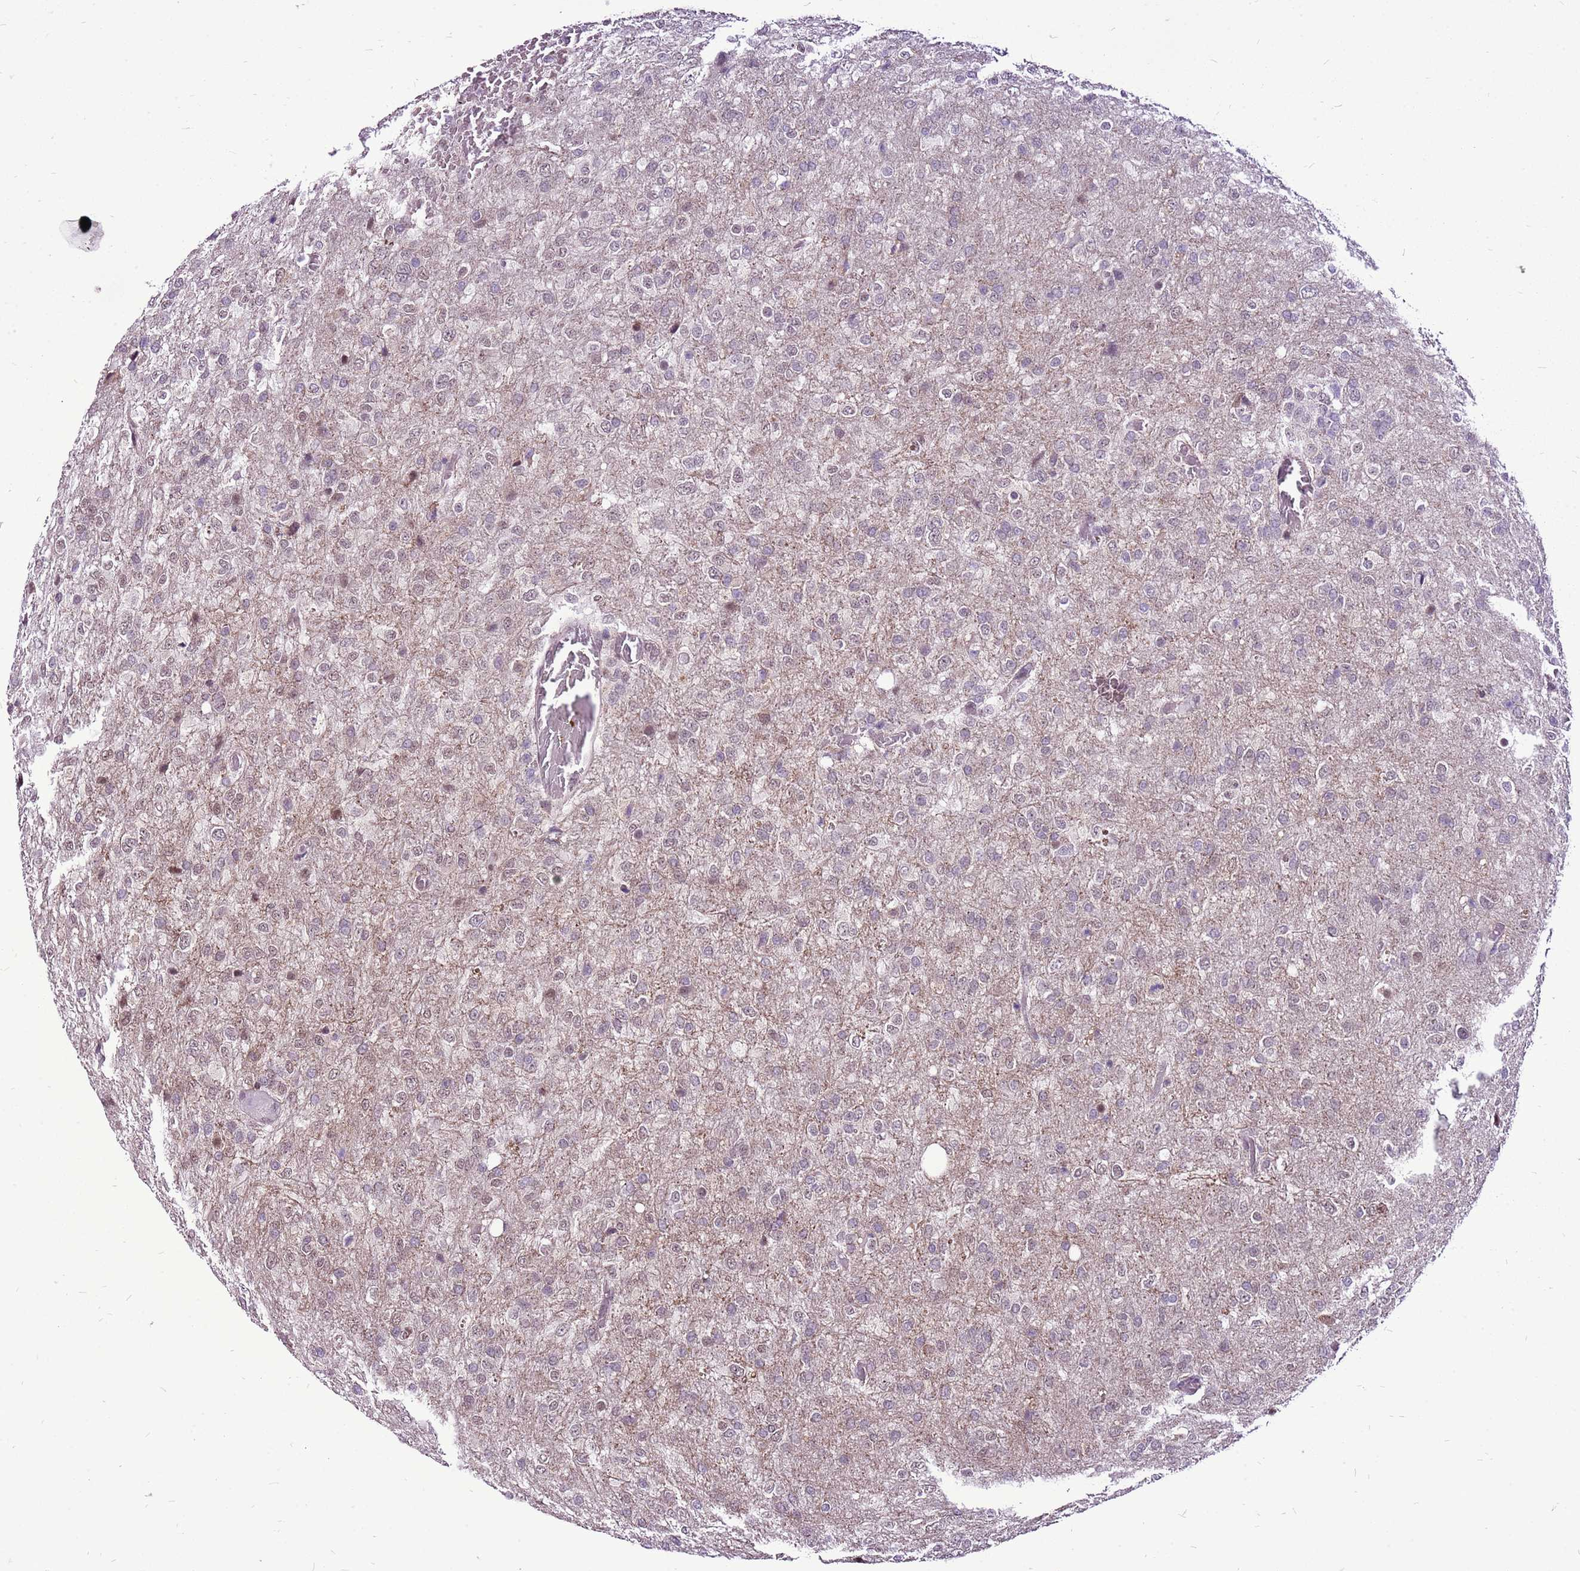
{"staining": {"intensity": "negative", "quantity": "none", "location": "none"}, "tissue": "glioma", "cell_type": "Tumor cells", "image_type": "cancer", "snomed": [{"axis": "morphology", "description": "Glioma, malignant, High grade"}, {"axis": "topography", "description": "Brain"}], "caption": "The micrograph reveals no significant staining in tumor cells of malignant glioma (high-grade).", "gene": "CCDC166", "patient": {"sex": "female", "age": 74}}